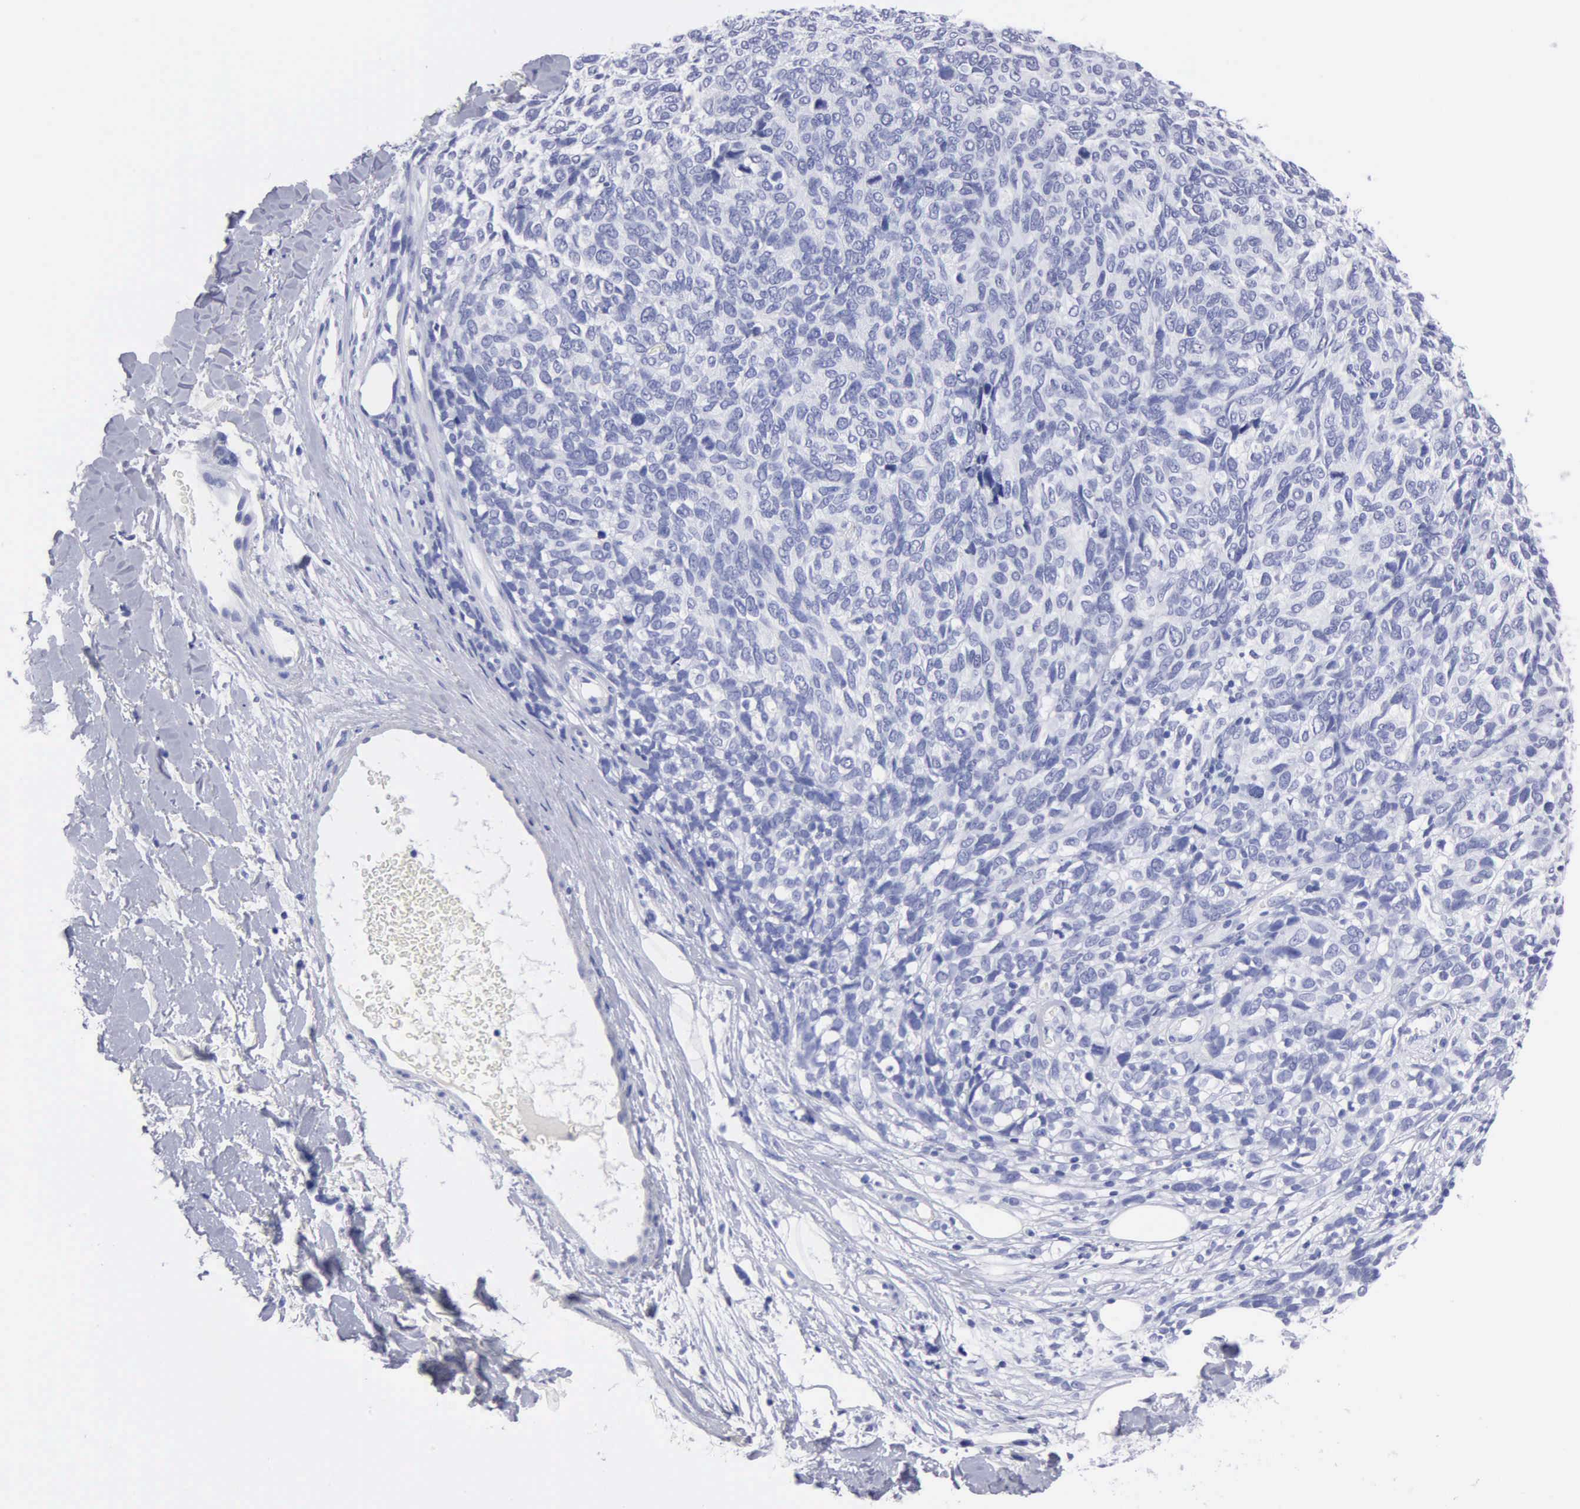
{"staining": {"intensity": "negative", "quantity": "none", "location": "none"}, "tissue": "melanoma", "cell_type": "Tumor cells", "image_type": "cancer", "snomed": [{"axis": "morphology", "description": "Malignant melanoma, NOS"}, {"axis": "topography", "description": "Skin"}], "caption": "Immunohistochemistry of human melanoma demonstrates no positivity in tumor cells.", "gene": "CYP19A1", "patient": {"sex": "female", "age": 85}}